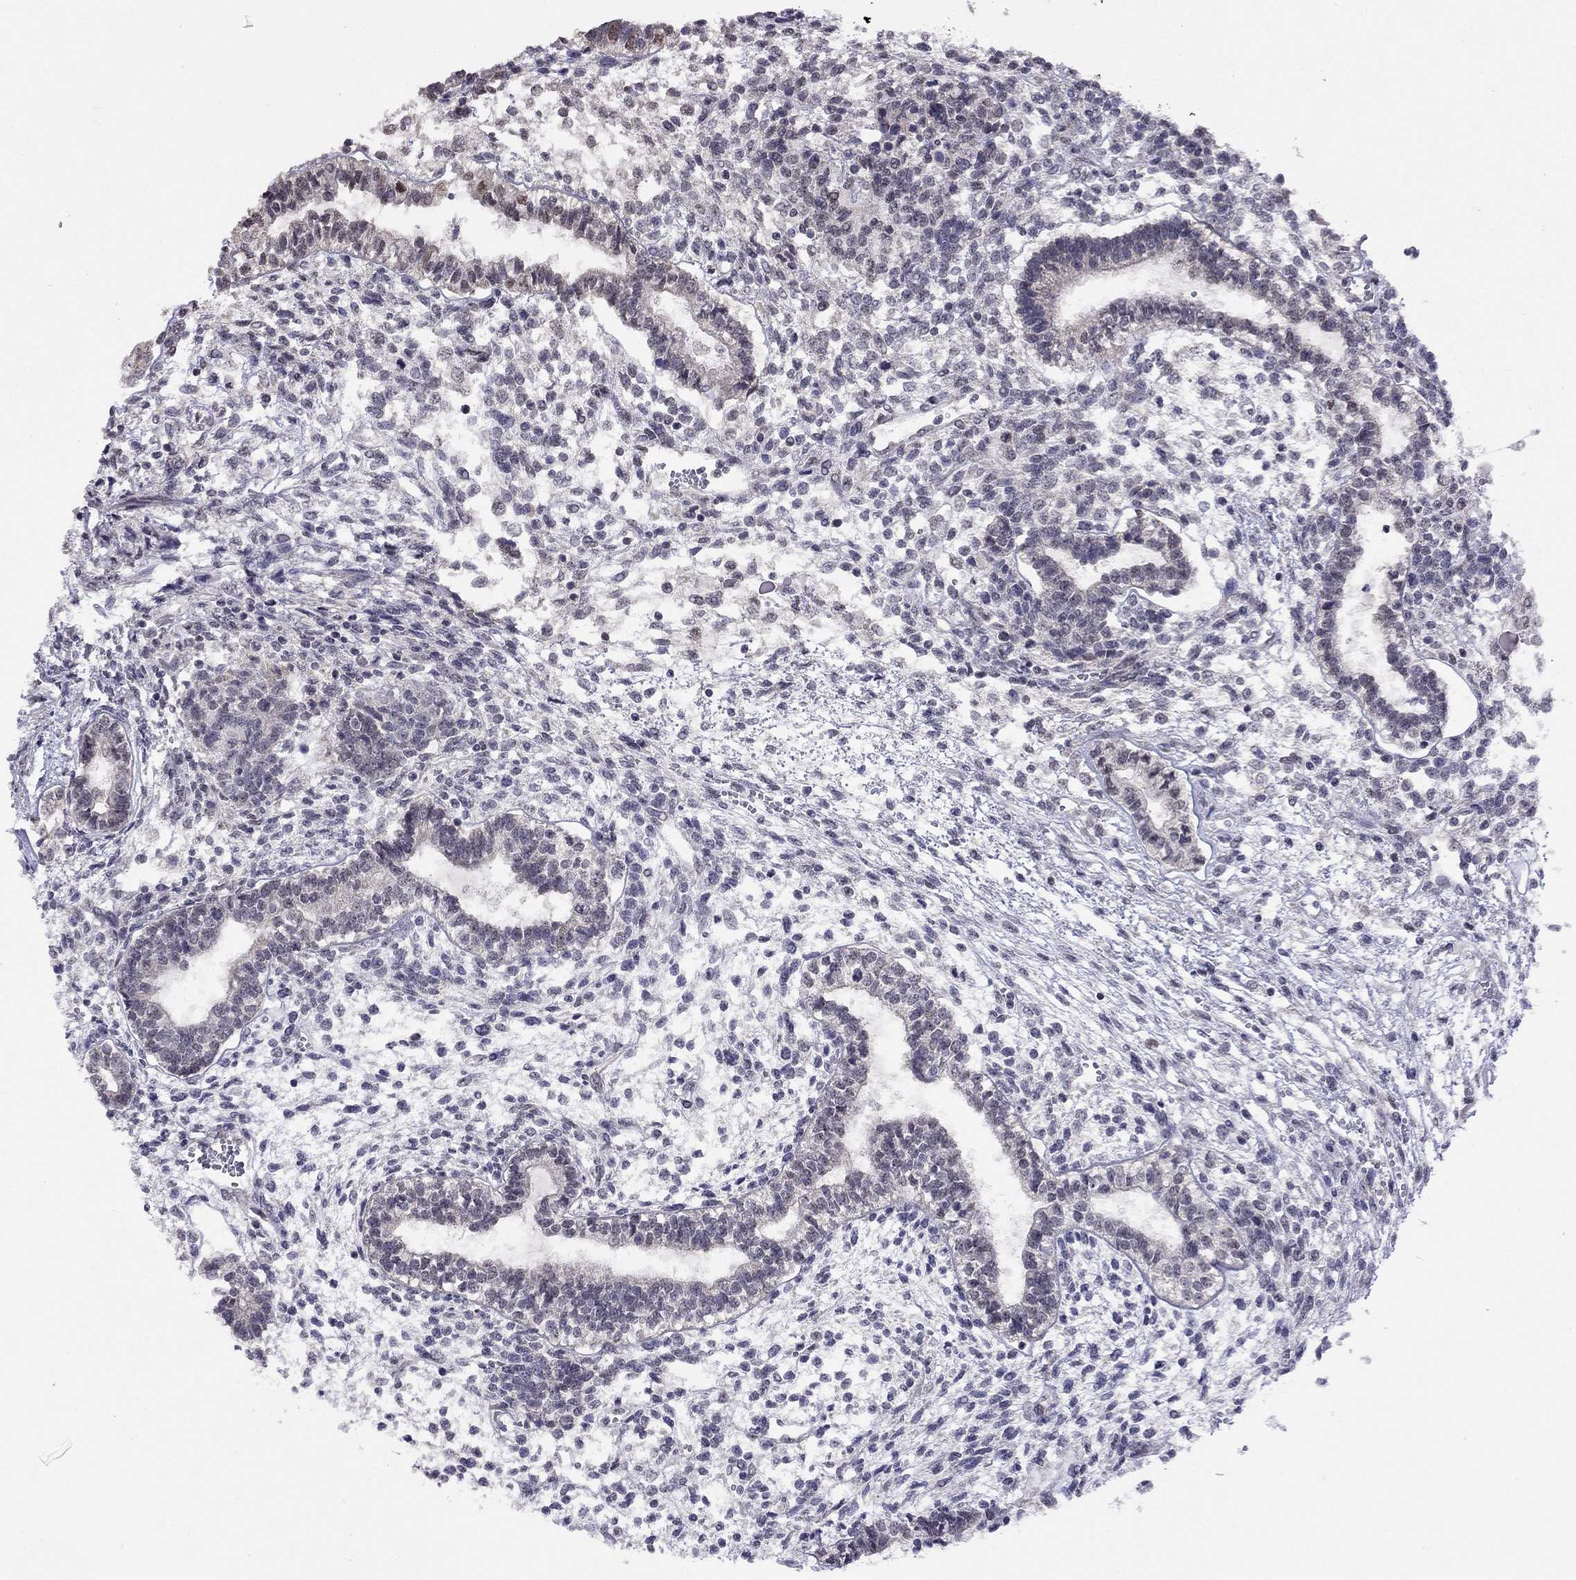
{"staining": {"intensity": "negative", "quantity": "none", "location": "none"}, "tissue": "testis cancer", "cell_type": "Tumor cells", "image_type": "cancer", "snomed": [{"axis": "morphology", "description": "Carcinoma, Embryonal, NOS"}, {"axis": "topography", "description": "Testis"}], "caption": "There is no significant expression in tumor cells of testis cancer (embryonal carcinoma).", "gene": "HES5", "patient": {"sex": "male", "age": 37}}